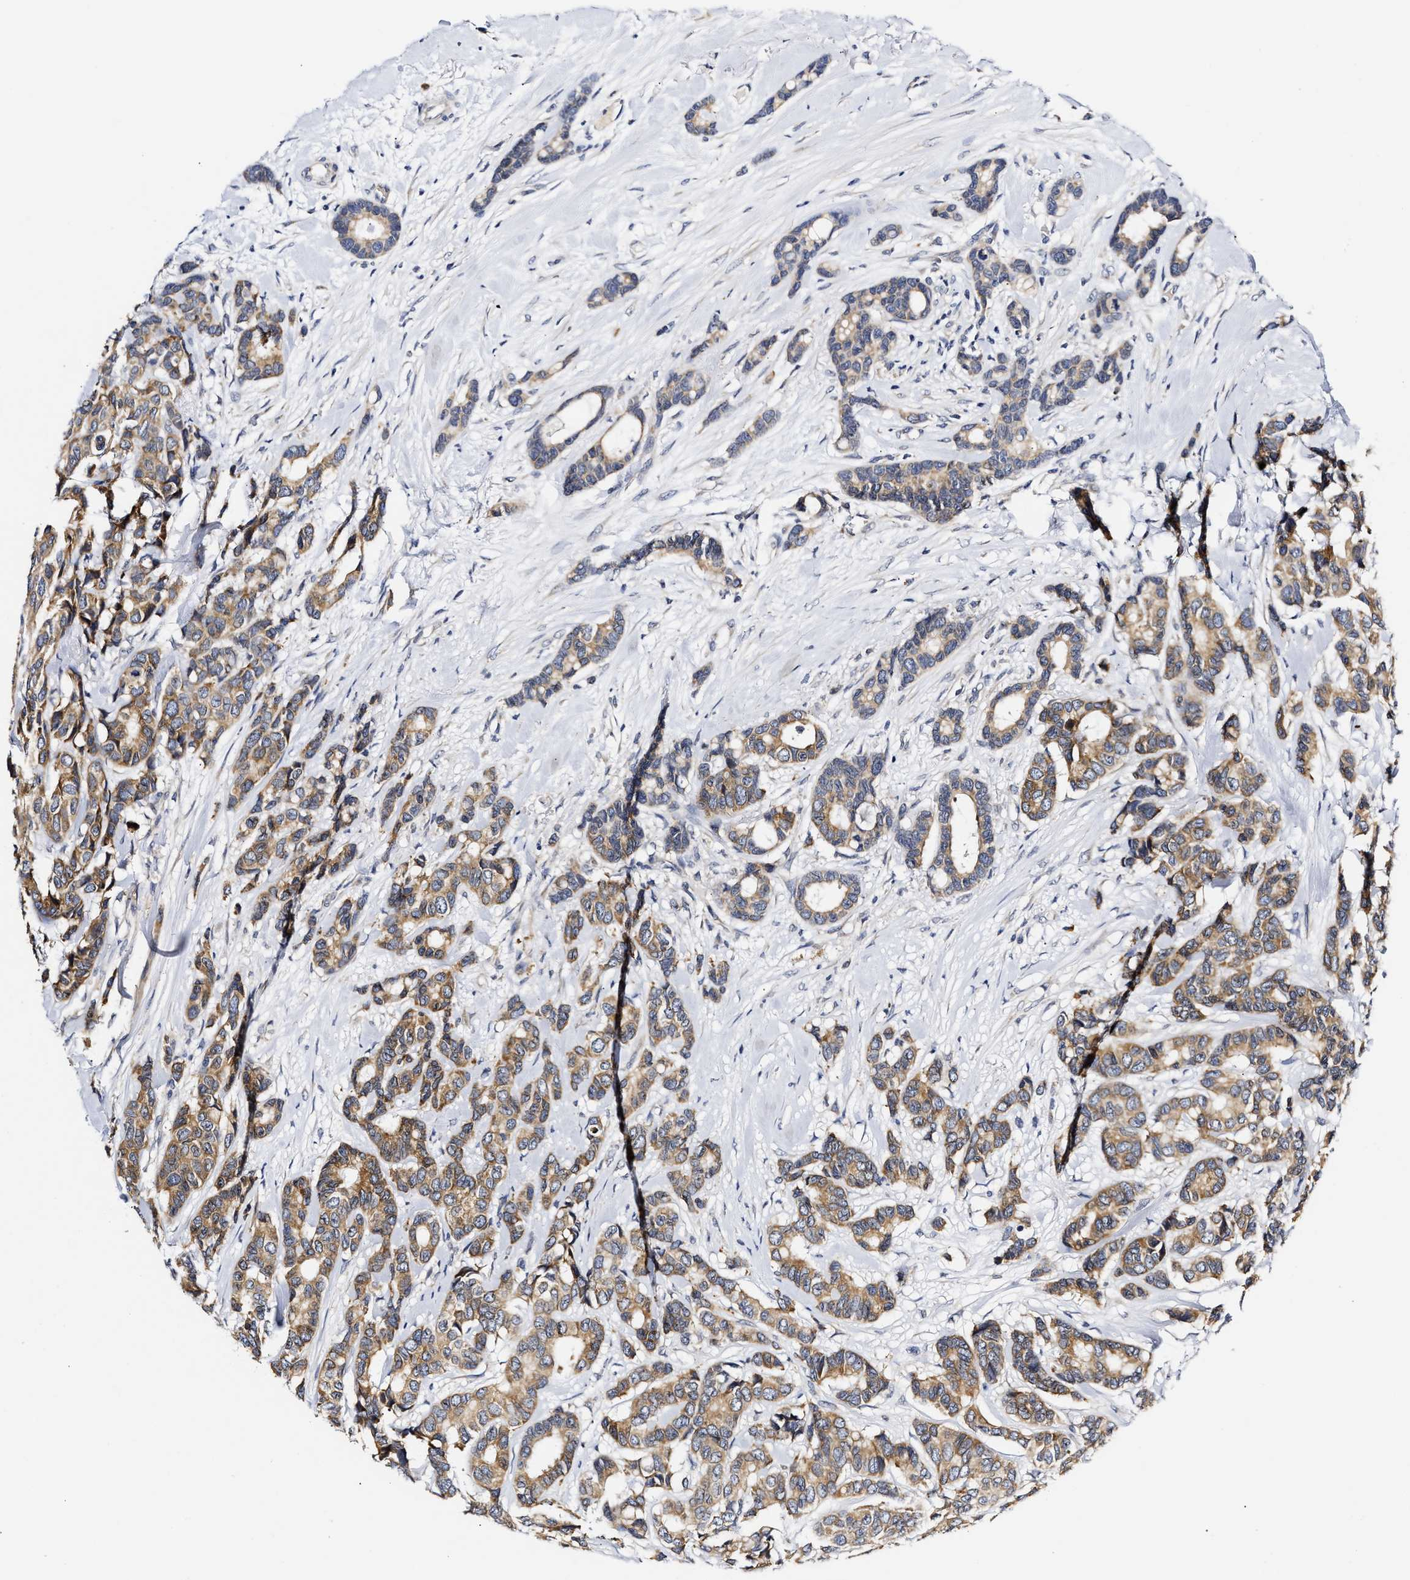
{"staining": {"intensity": "moderate", "quantity": ">75%", "location": "cytoplasmic/membranous"}, "tissue": "breast cancer", "cell_type": "Tumor cells", "image_type": "cancer", "snomed": [{"axis": "morphology", "description": "Duct carcinoma"}, {"axis": "topography", "description": "Breast"}], "caption": "Immunohistochemistry photomicrograph of neoplastic tissue: human breast cancer stained using immunohistochemistry displays medium levels of moderate protein expression localized specifically in the cytoplasmic/membranous of tumor cells, appearing as a cytoplasmic/membranous brown color.", "gene": "RINT1", "patient": {"sex": "female", "age": 87}}